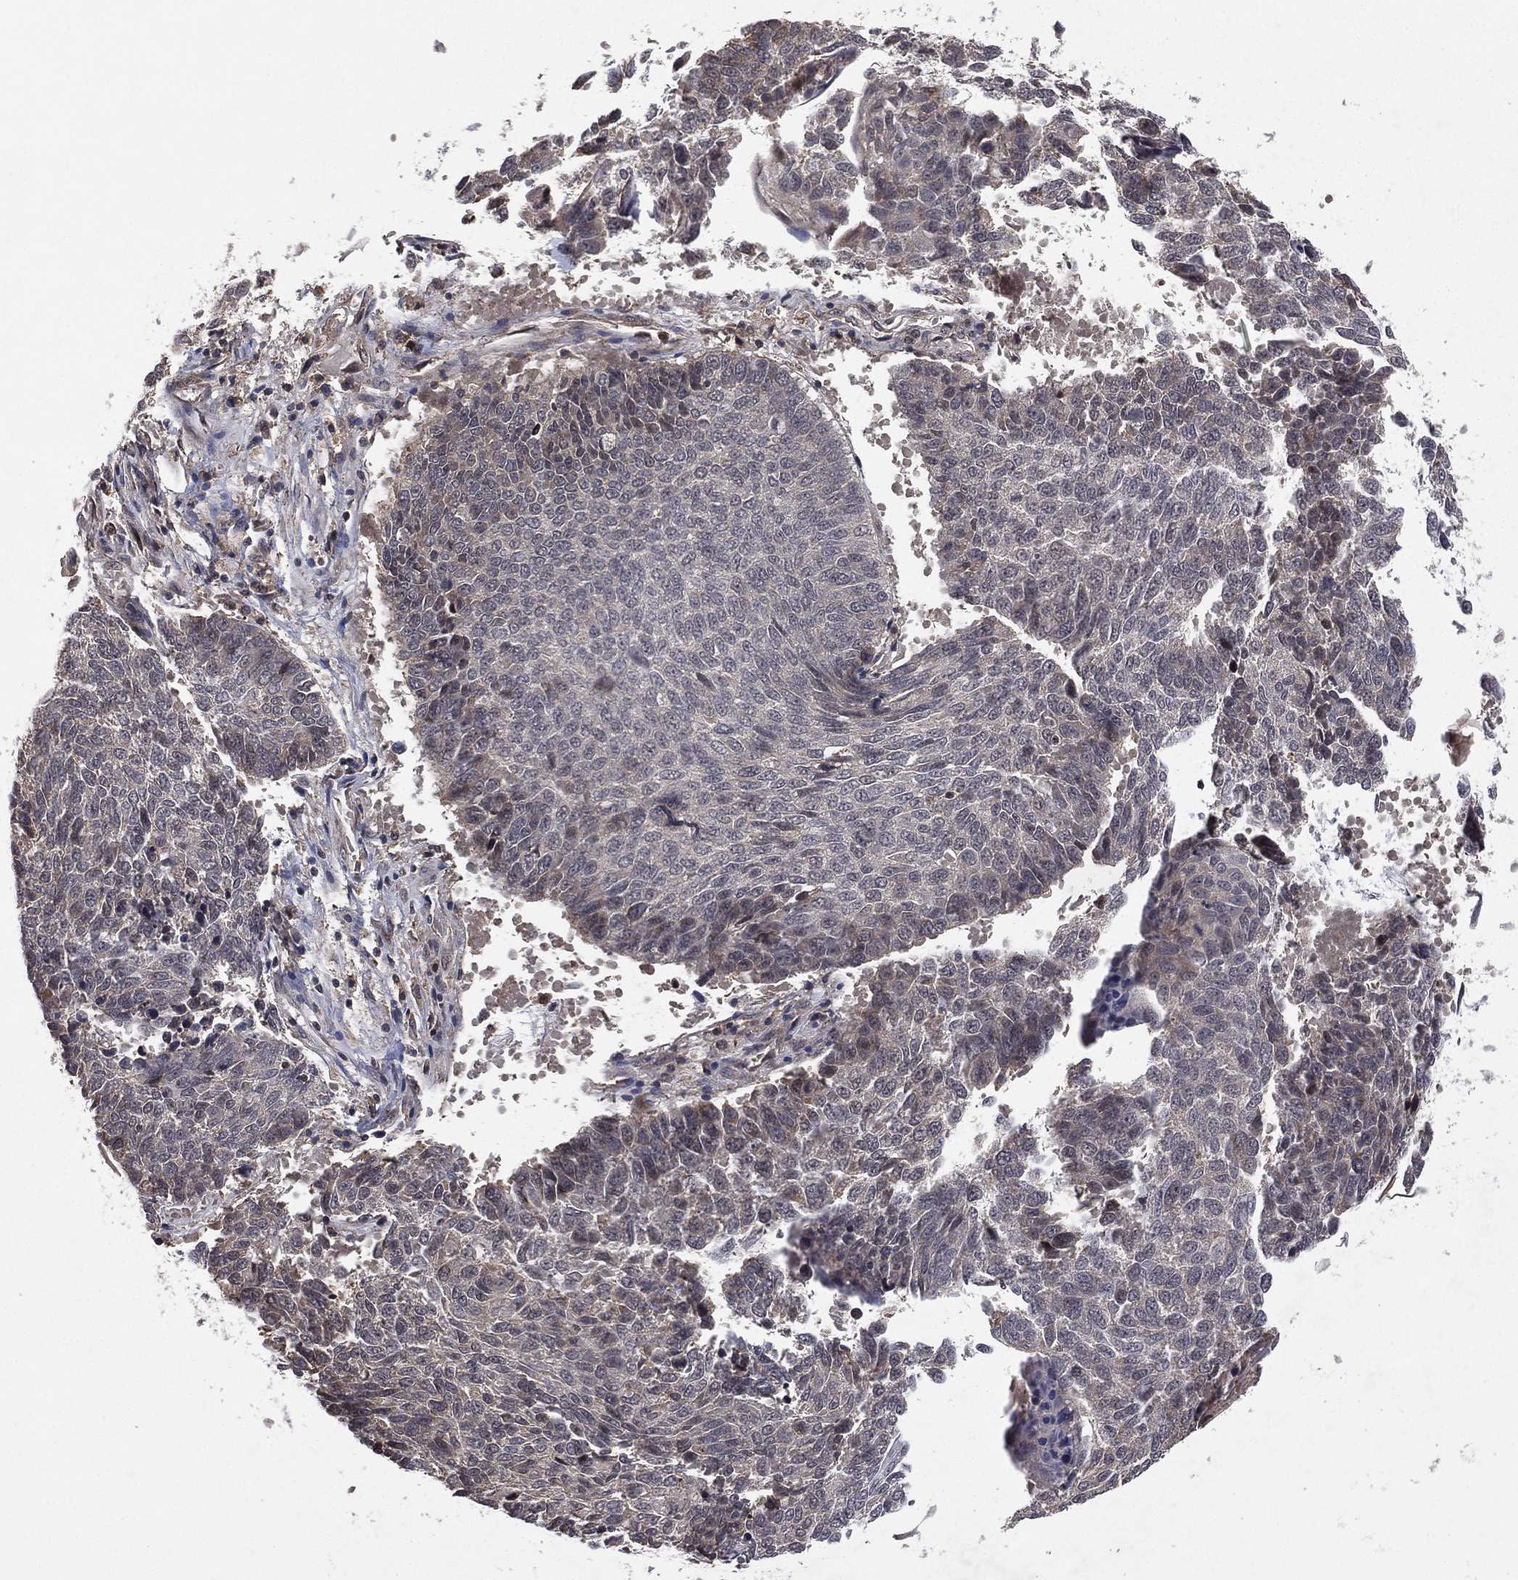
{"staining": {"intensity": "negative", "quantity": "none", "location": "none"}, "tissue": "lung cancer", "cell_type": "Tumor cells", "image_type": "cancer", "snomed": [{"axis": "morphology", "description": "Squamous cell carcinoma, NOS"}, {"axis": "topography", "description": "Lung"}], "caption": "Tumor cells are negative for brown protein staining in squamous cell carcinoma (lung). (Immunohistochemistry, brightfield microscopy, high magnification).", "gene": "ATG4B", "patient": {"sex": "male", "age": 73}}